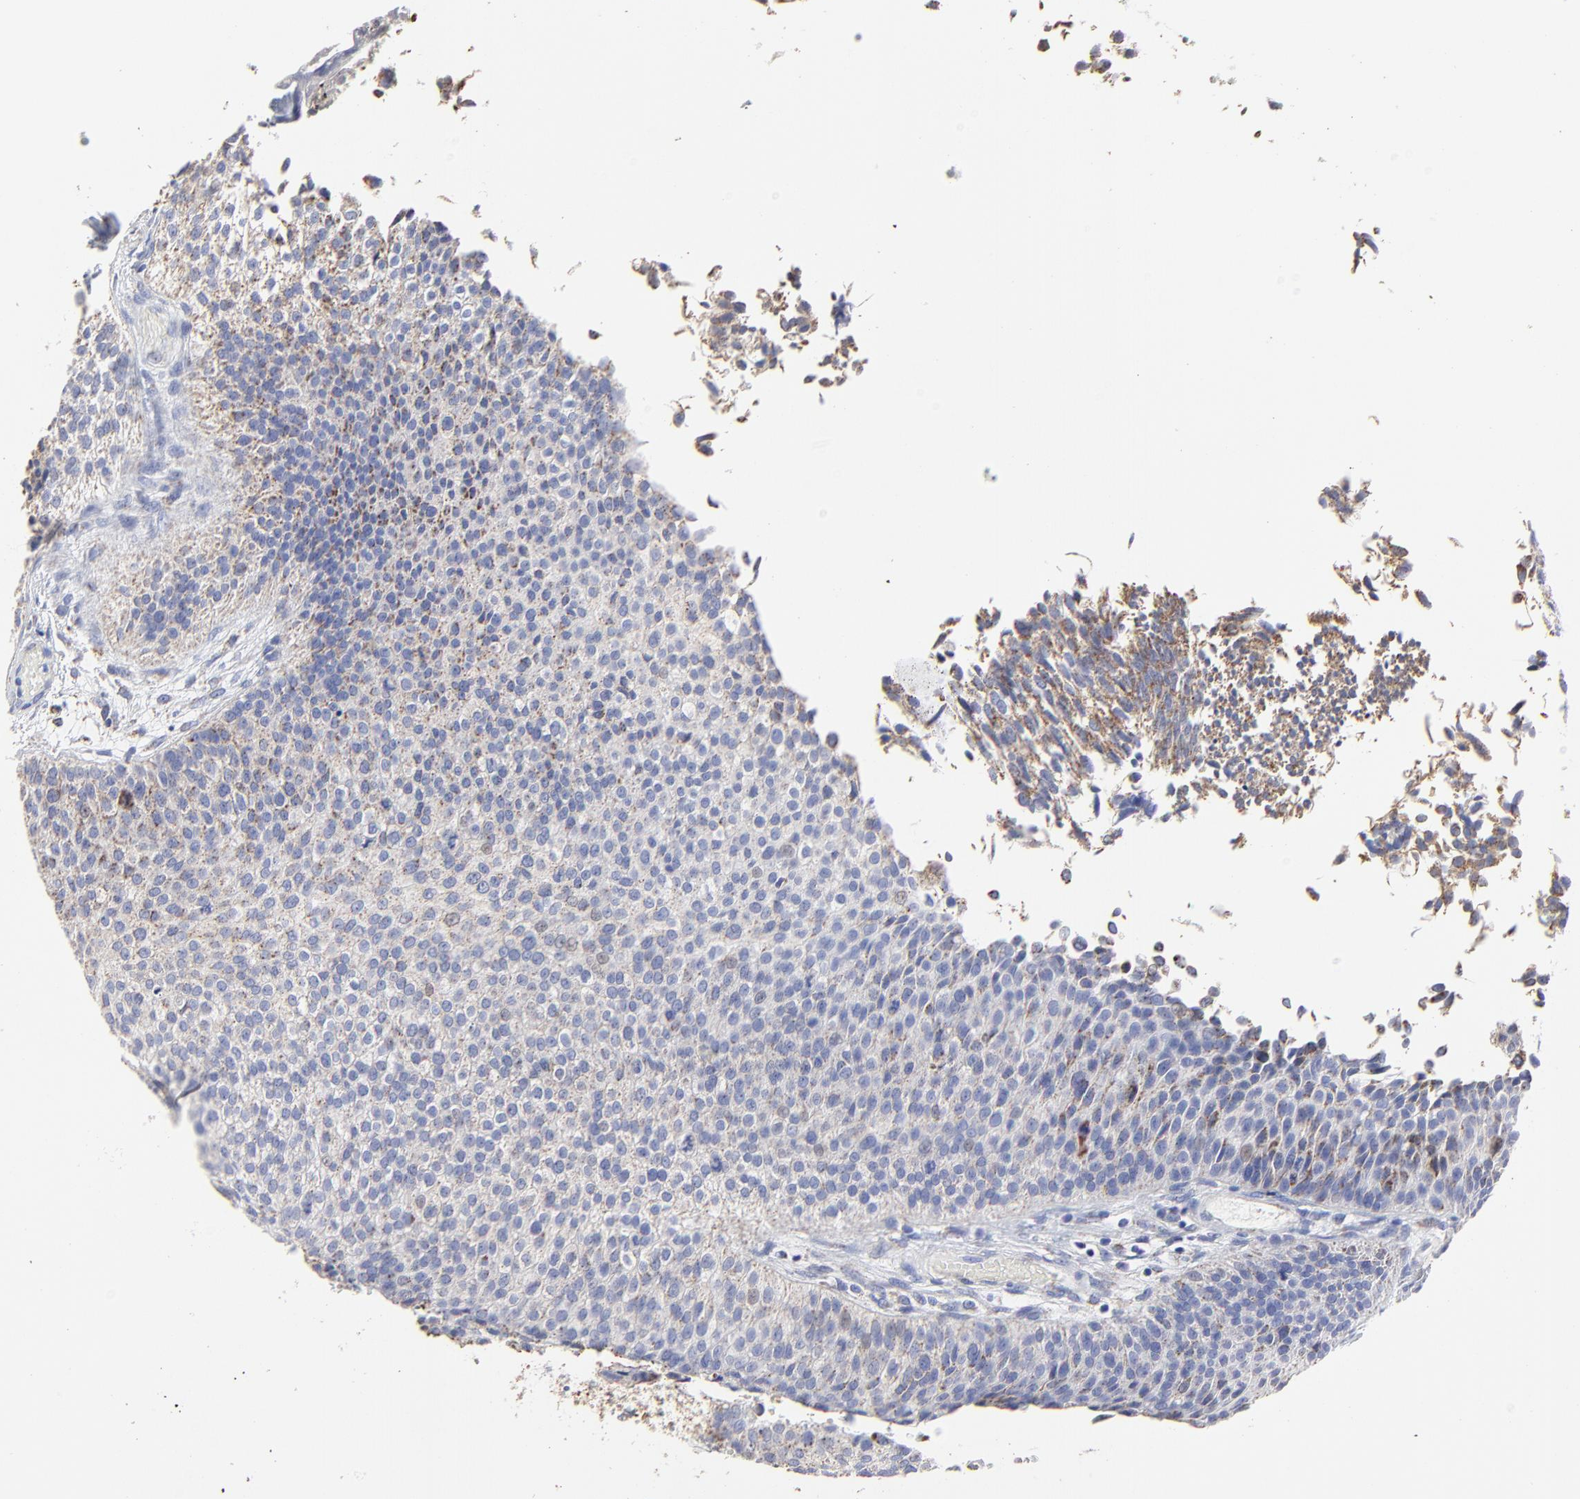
{"staining": {"intensity": "moderate", "quantity": "<25%", "location": "cytoplasmic/membranous"}, "tissue": "urothelial cancer", "cell_type": "Tumor cells", "image_type": "cancer", "snomed": [{"axis": "morphology", "description": "Urothelial carcinoma, Low grade"}, {"axis": "topography", "description": "Urinary bladder"}], "caption": "Human low-grade urothelial carcinoma stained with a protein marker displays moderate staining in tumor cells.", "gene": "PINK1", "patient": {"sex": "male", "age": 84}}